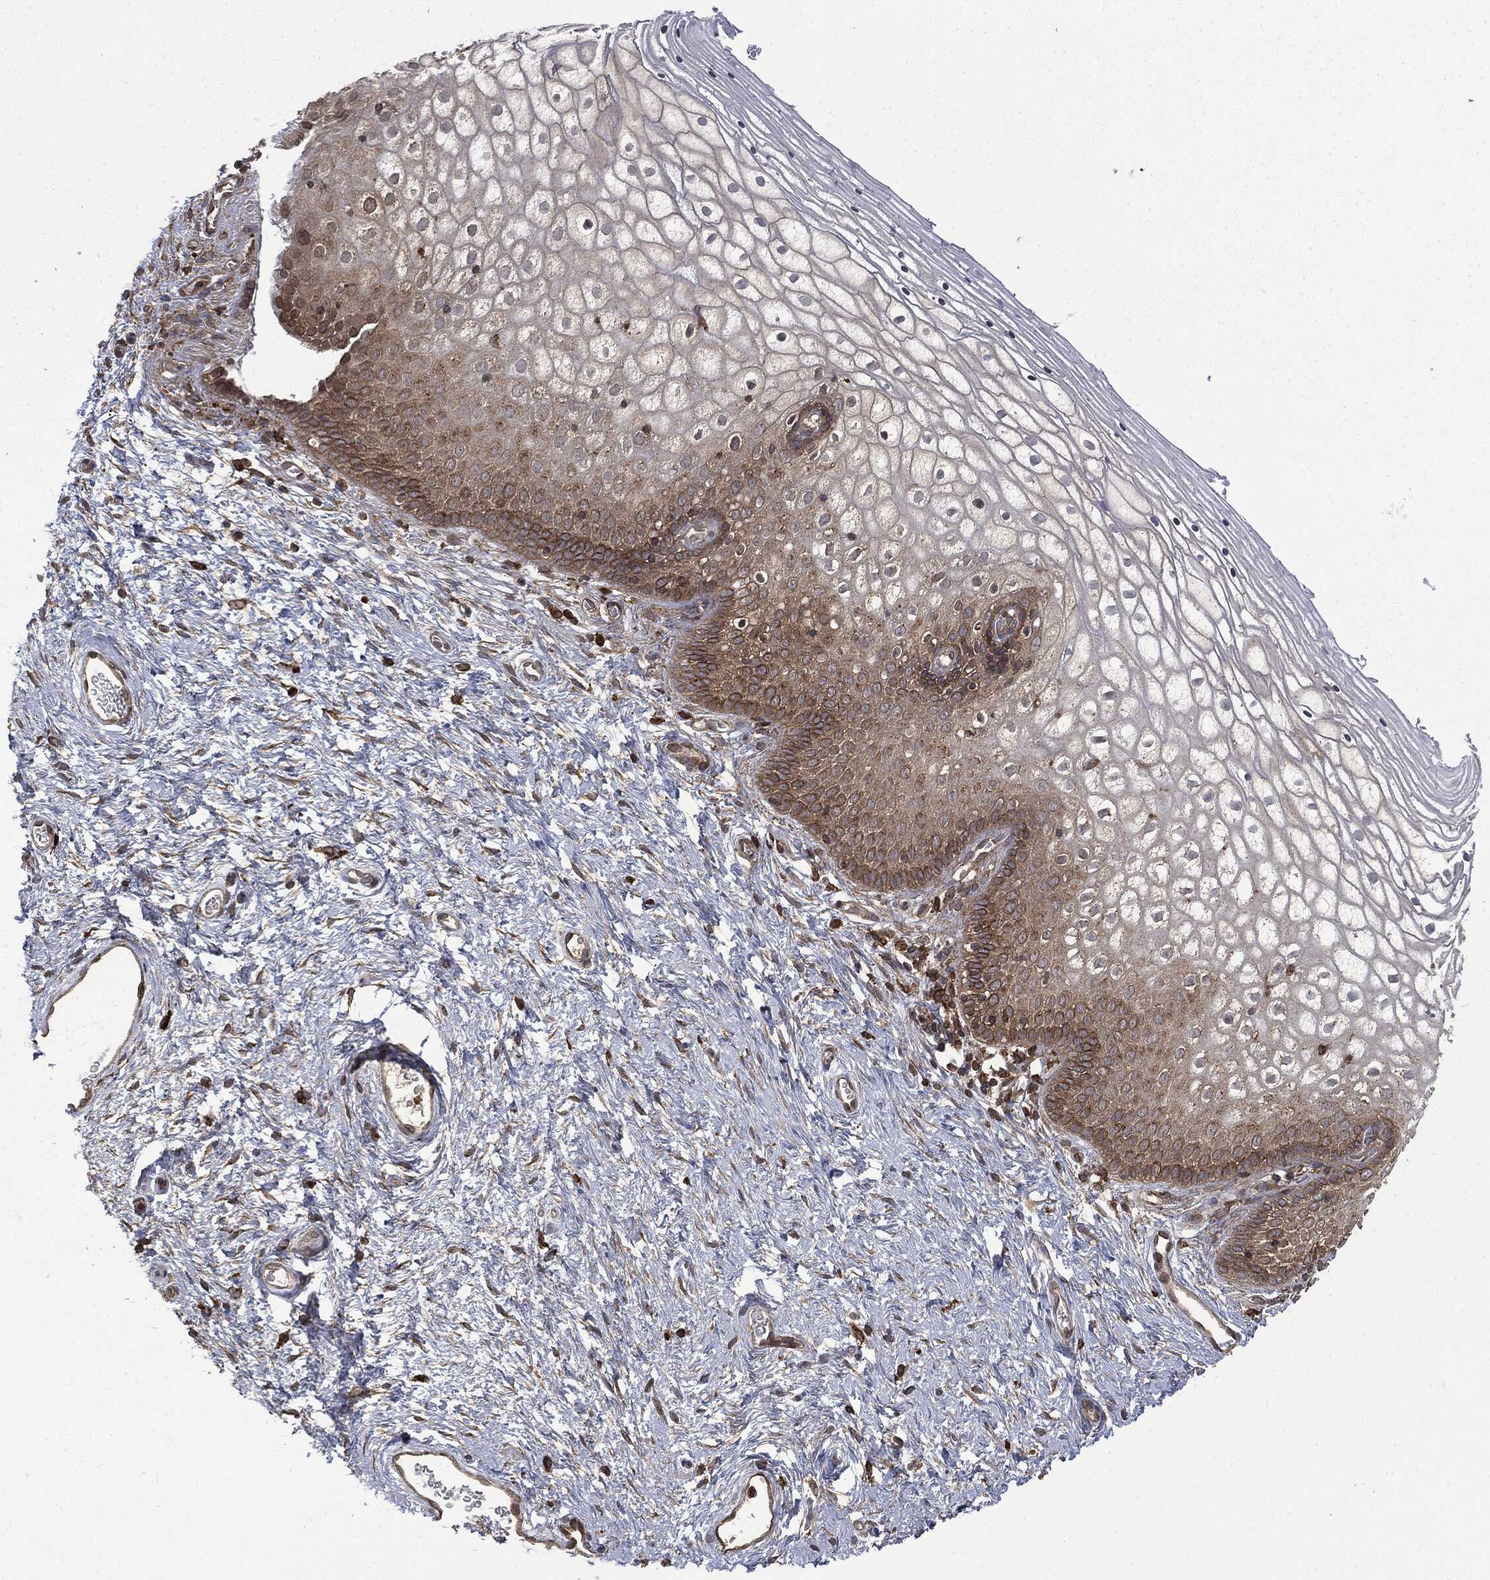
{"staining": {"intensity": "moderate", "quantity": "<25%", "location": "cytoplasmic/membranous"}, "tissue": "vagina", "cell_type": "Squamous epithelial cells", "image_type": "normal", "snomed": [{"axis": "morphology", "description": "Normal tissue, NOS"}, {"axis": "topography", "description": "Vagina"}], "caption": "Immunohistochemical staining of normal vagina exhibits moderate cytoplasmic/membranous protein expression in about <25% of squamous epithelial cells. (Stains: DAB (3,3'-diaminobenzidine) in brown, nuclei in blue, Microscopy: brightfield microscopy at high magnification).", "gene": "SNX5", "patient": {"sex": "female", "age": 32}}